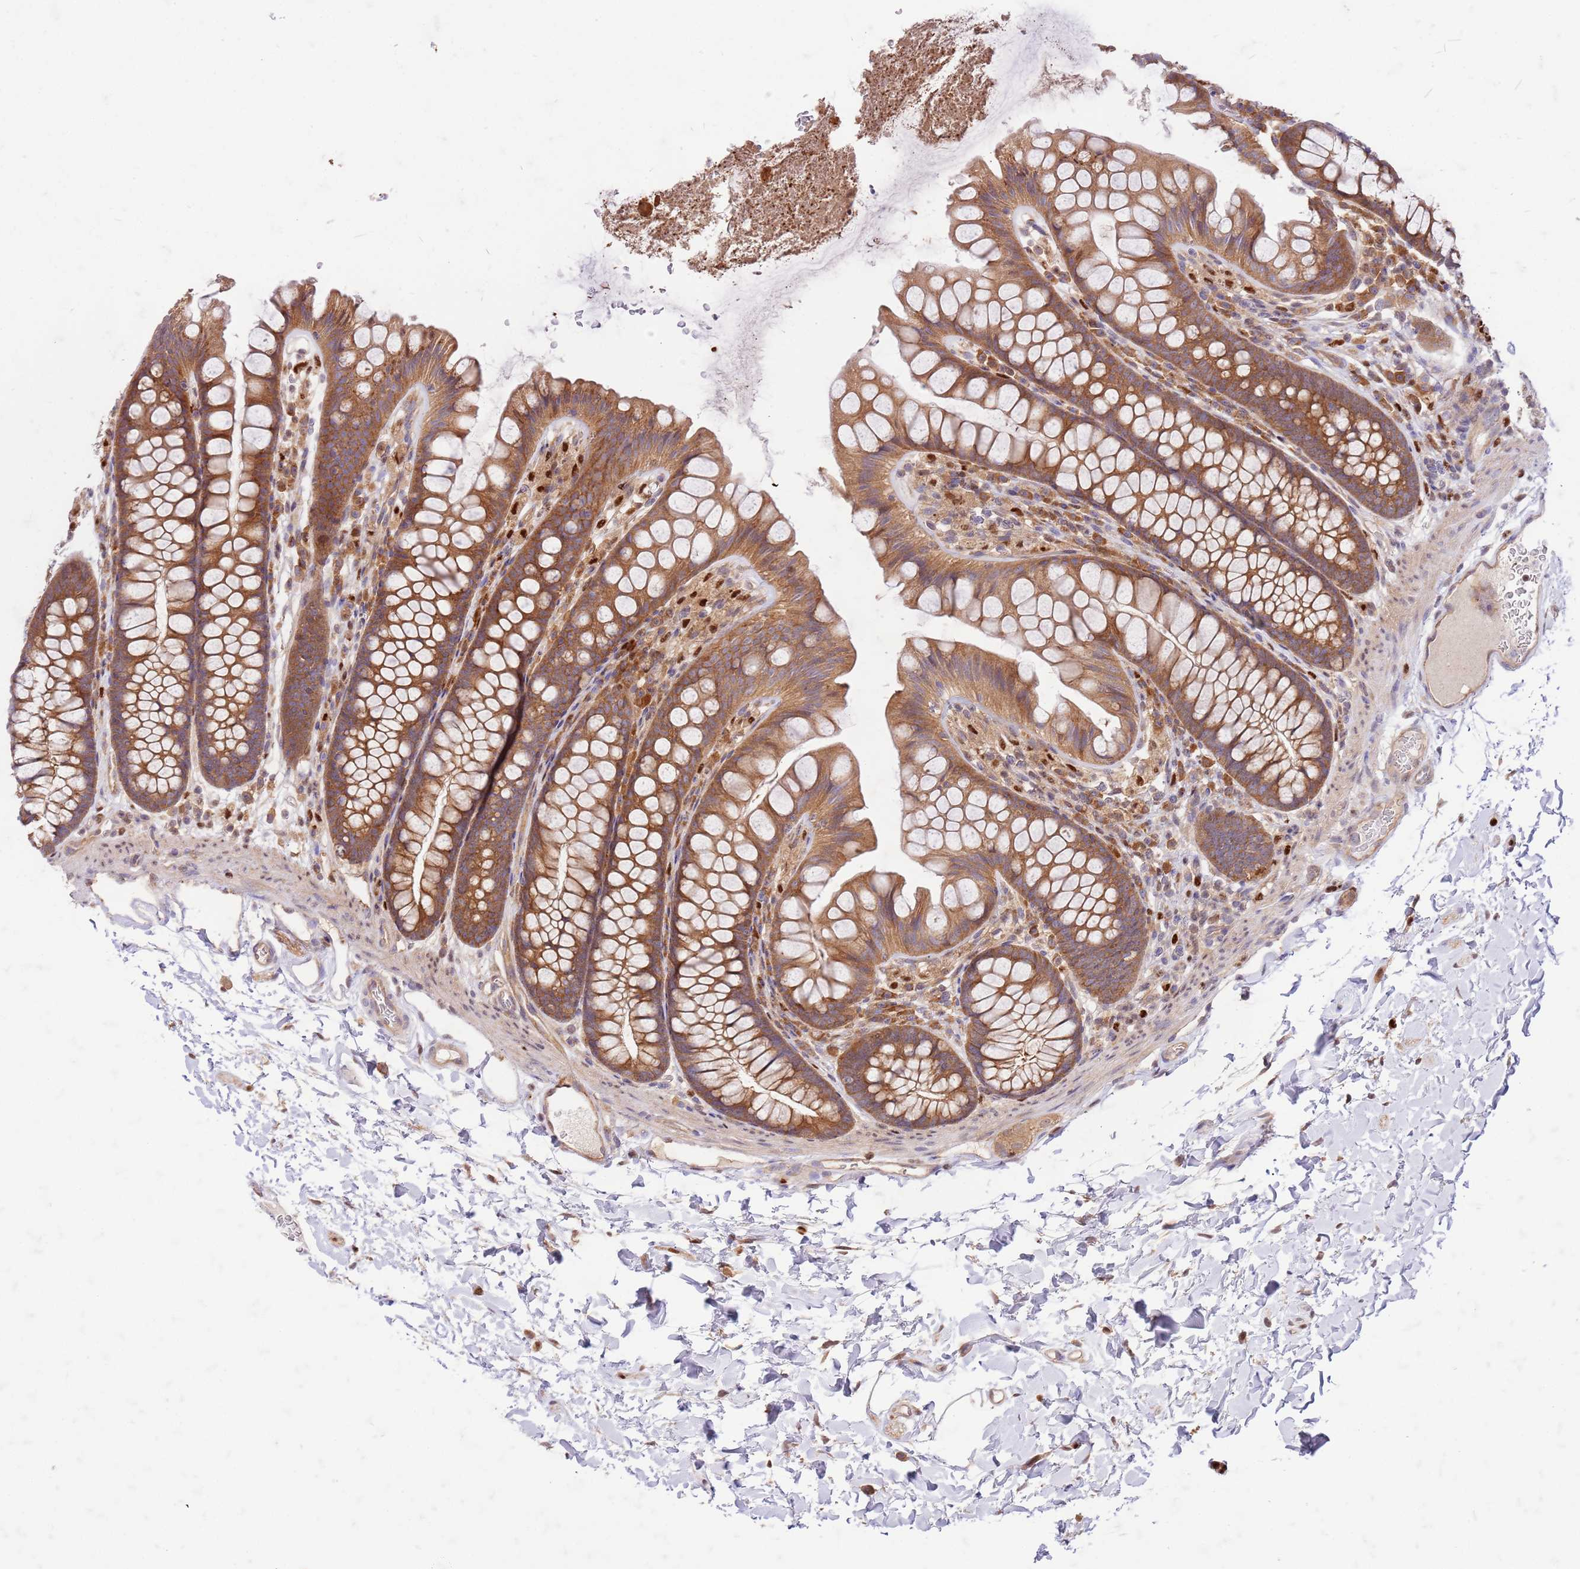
{"staining": {"intensity": "moderate", "quantity": ">75%", "location": "cytoplasmic/membranous"}, "tissue": "colon", "cell_type": "Endothelial cells", "image_type": "normal", "snomed": [{"axis": "morphology", "description": "Normal tissue, NOS"}, {"axis": "topography", "description": "Colon"}], "caption": "IHC photomicrograph of benign colon stained for a protein (brown), which demonstrates medium levels of moderate cytoplasmic/membranous expression in approximately >75% of endothelial cells.", "gene": "OSBP", "patient": {"sex": "female", "age": 62}}